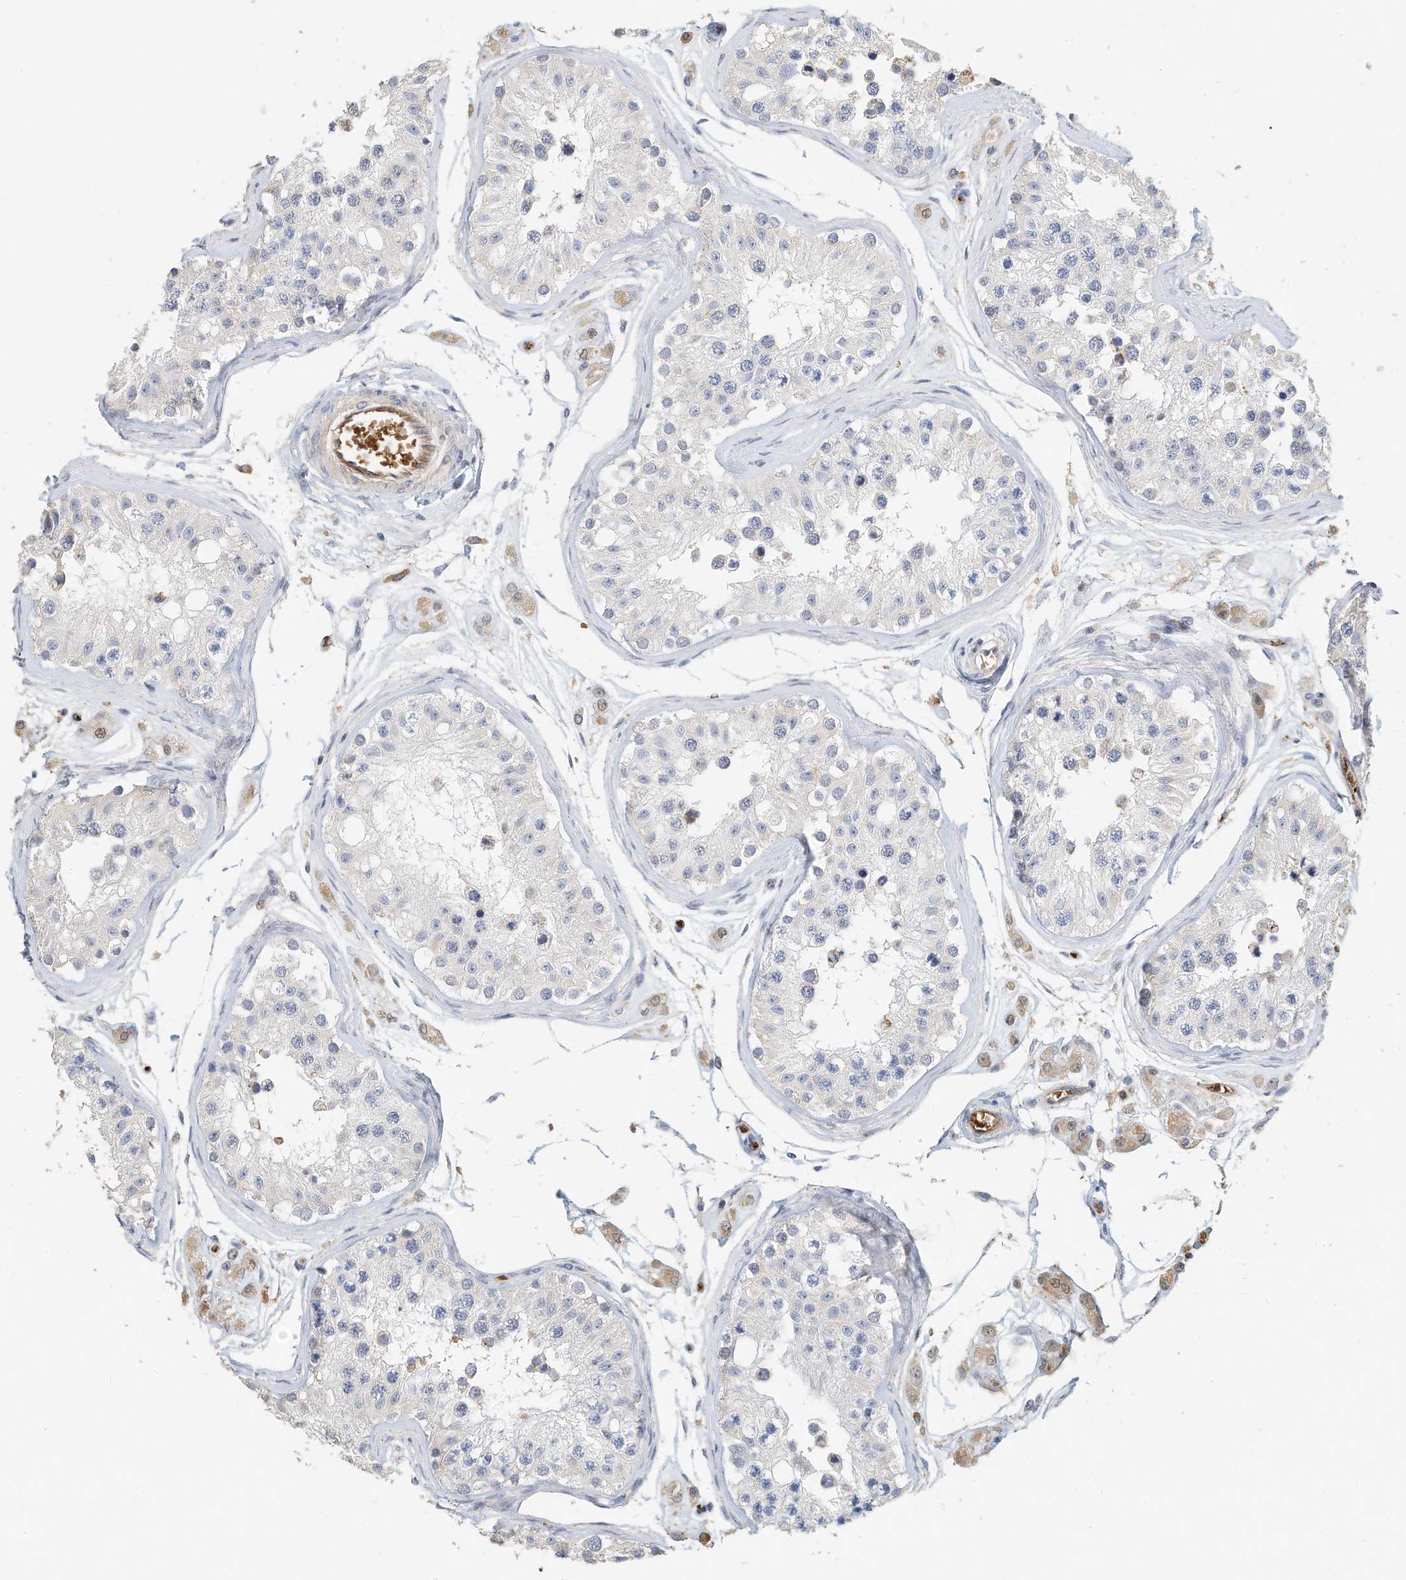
{"staining": {"intensity": "weak", "quantity": "<25%", "location": "cytoplasmic/membranous"}, "tissue": "testis", "cell_type": "Cells in seminiferous ducts", "image_type": "normal", "snomed": [{"axis": "morphology", "description": "Normal tissue, NOS"}, {"axis": "morphology", "description": "Adenocarcinoma, metastatic, NOS"}, {"axis": "topography", "description": "Testis"}], "caption": "Immunohistochemistry photomicrograph of unremarkable testis: human testis stained with DAB exhibits no significant protein expression in cells in seminiferous ducts. (IHC, brightfield microscopy, high magnification).", "gene": "RCAN3", "patient": {"sex": "male", "age": 26}}